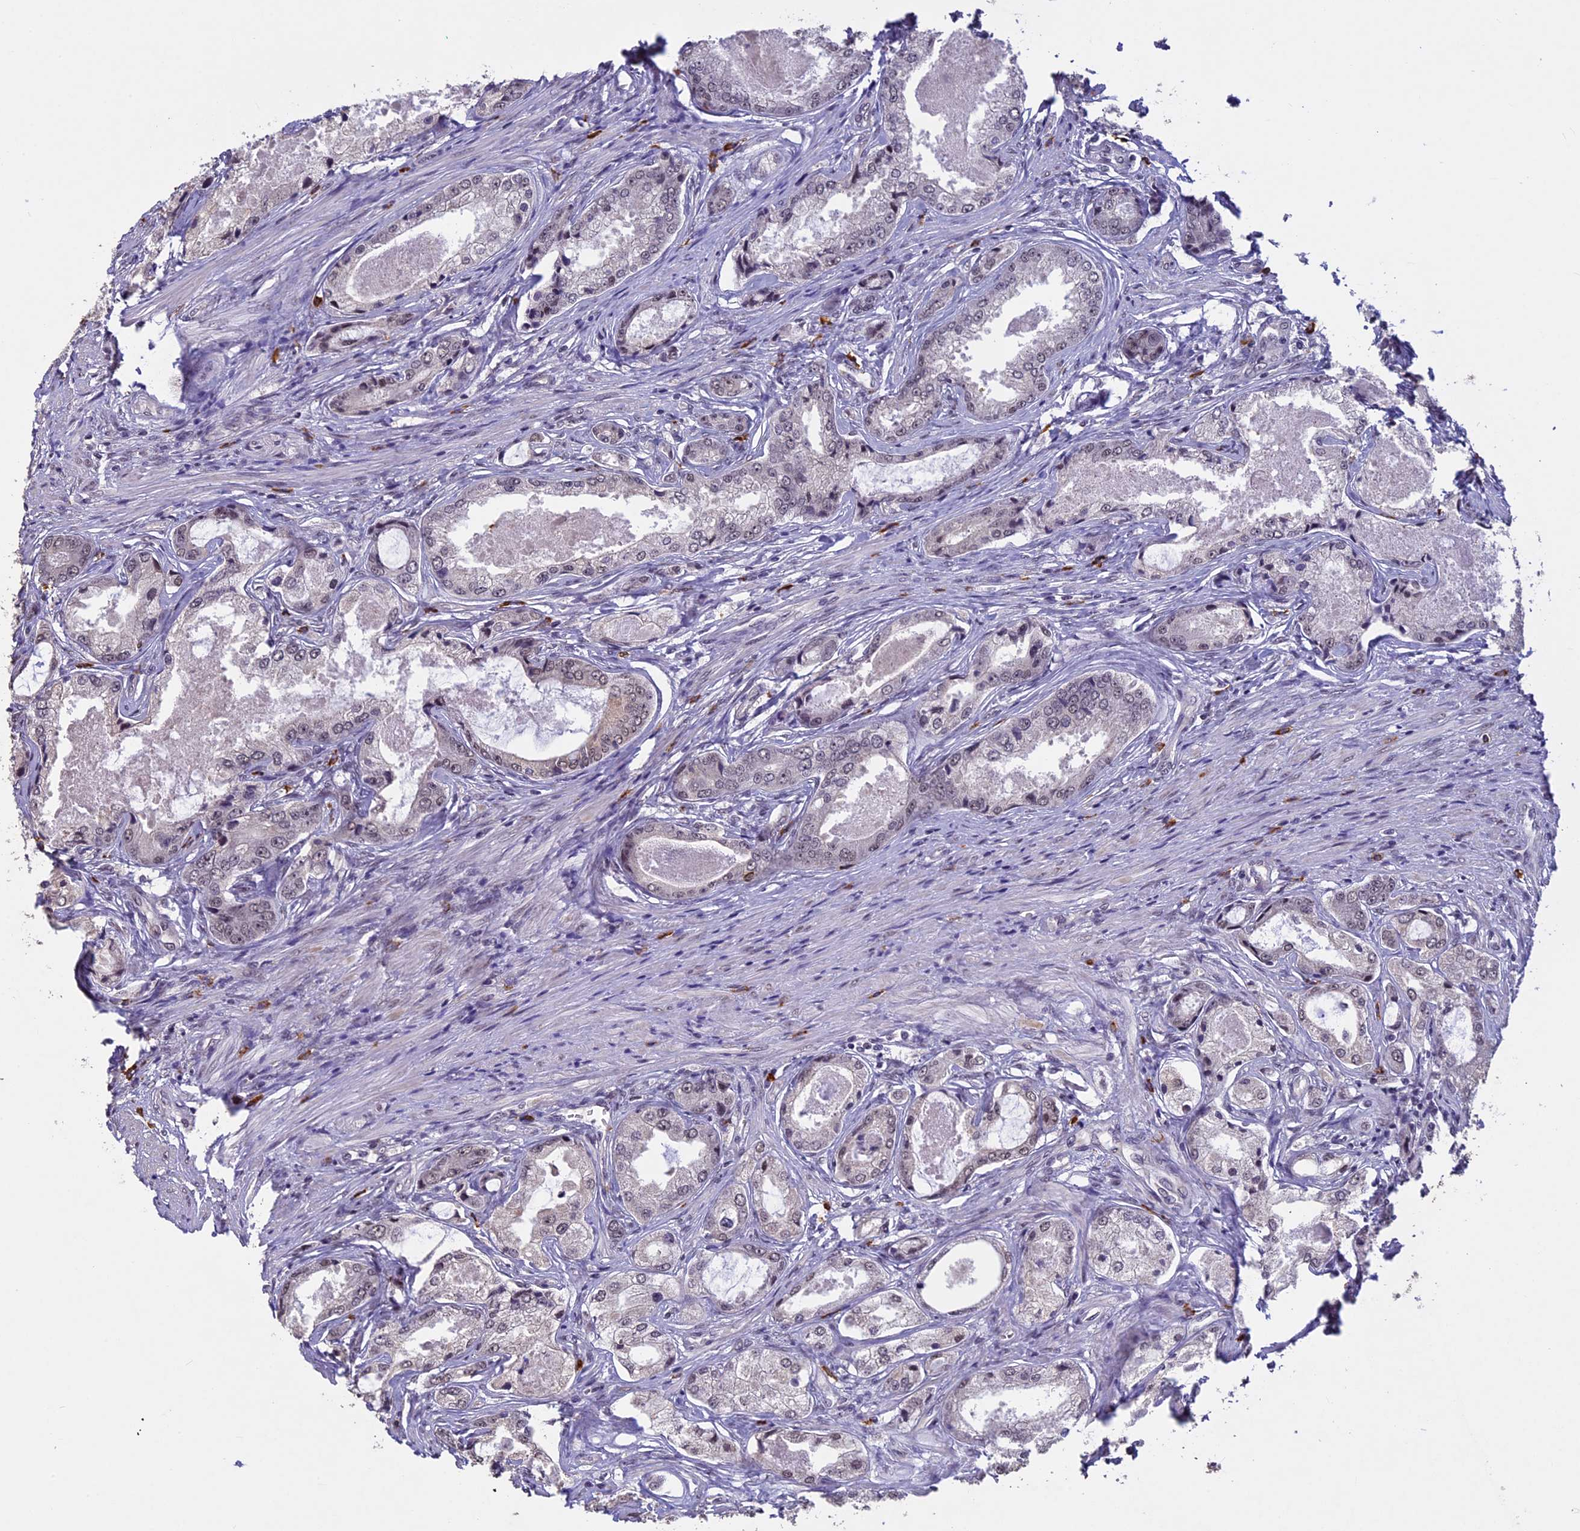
{"staining": {"intensity": "weak", "quantity": "25%-75%", "location": "nuclear"}, "tissue": "prostate cancer", "cell_type": "Tumor cells", "image_type": "cancer", "snomed": [{"axis": "morphology", "description": "Adenocarcinoma, Low grade"}, {"axis": "topography", "description": "Prostate"}], "caption": "The histopathology image exhibits a brown stain indicating the presence of a protein in the nuclear of tumor cells in adenocarcinoma (low-grade) (prostate).", "gene": "RNF40", "patient": {"sex": "male", "age": 68}}